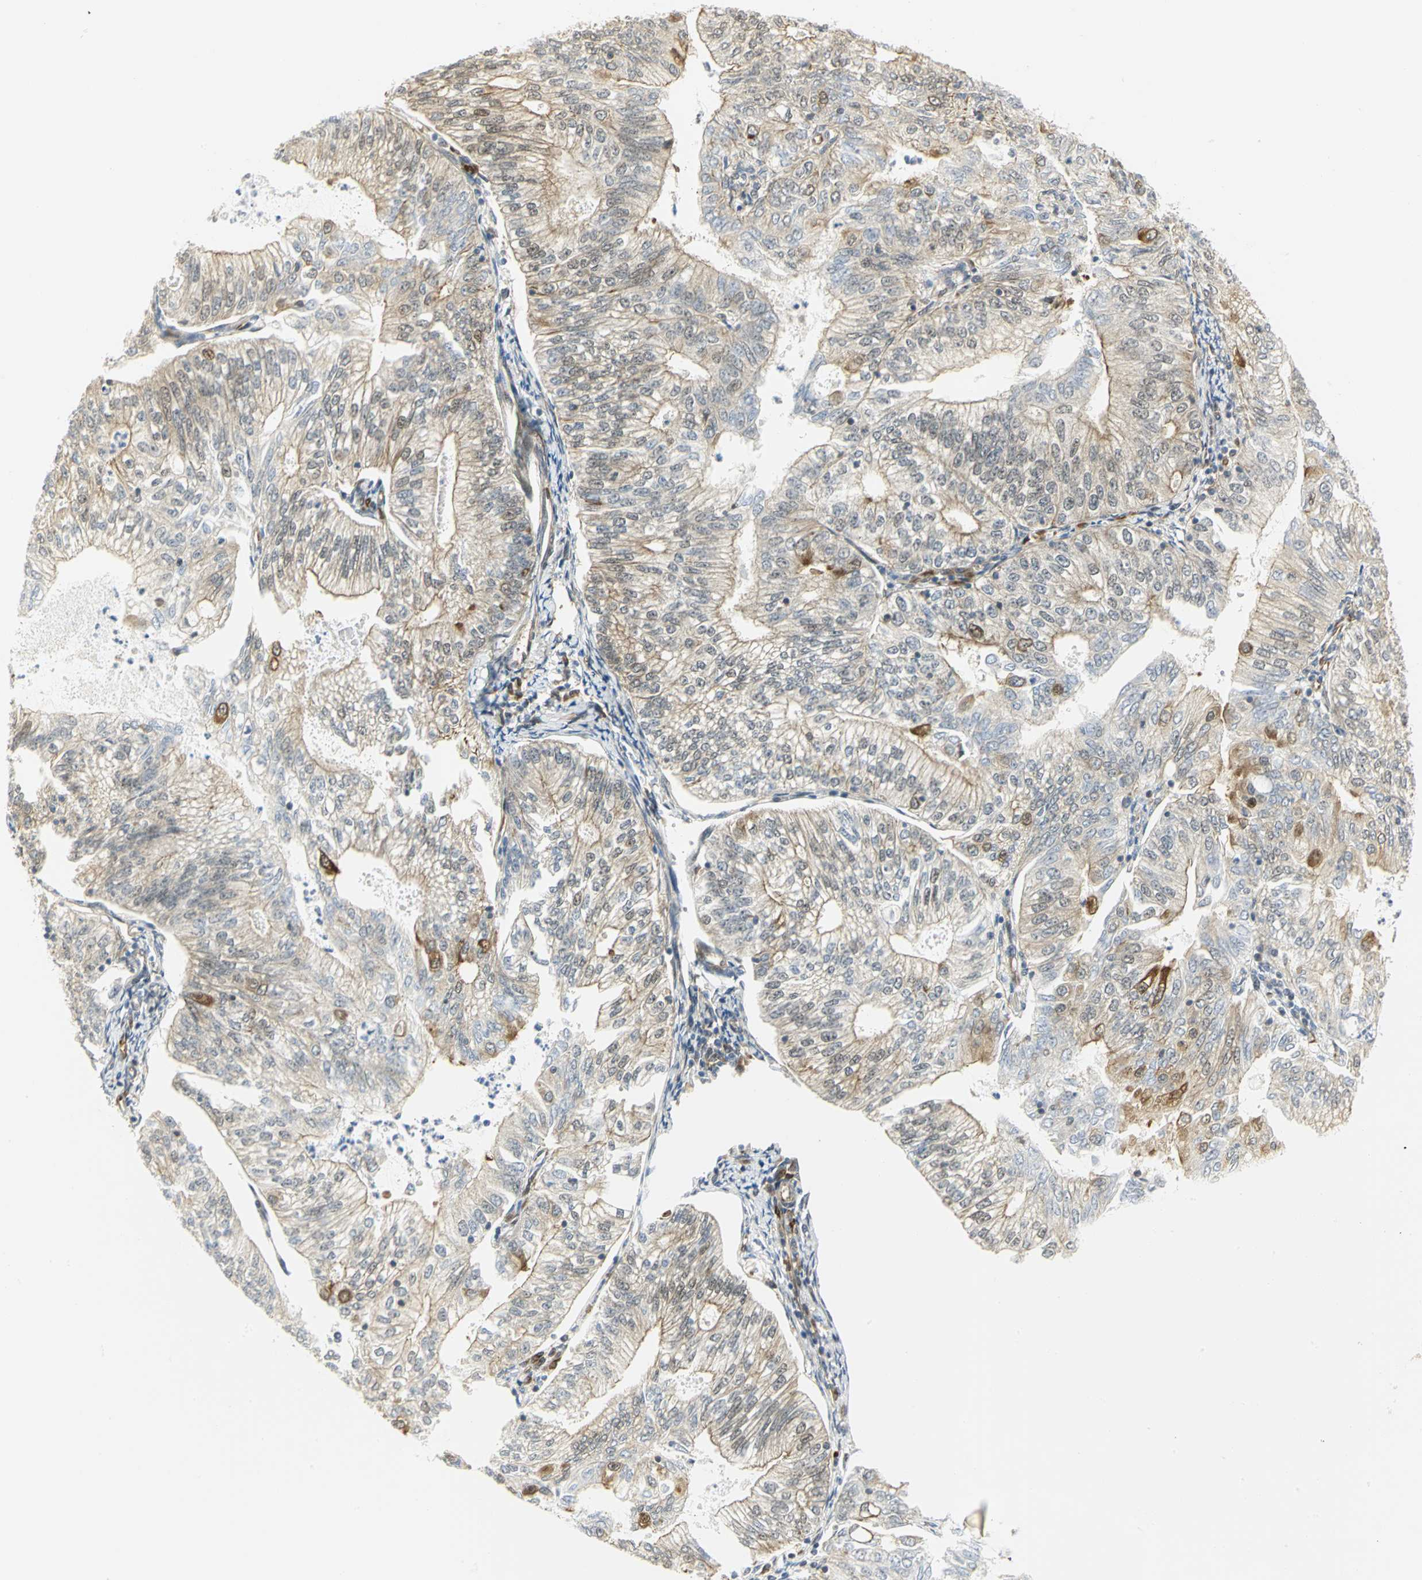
{"staining": {"intensity": "weak", "quantity": ">75%", "location": "cytoplasmic/membranous"}, "tissue": "endometrial cancer", "cell_type": "Tumor cells", "image_type": "cancer", "snomed": [{"axis": "morphology", "description": "Adenocarcinoma, NOS"}, {"axis": "topography", "description": "Endometrium"}], "caption": "Immunohistochemistry (DAB) staining of human adenocarcinoma (endometrial) demonstrates weak cytoplasmic/membranous protein staining in about >75% of tumor cells. (DAB (3,3'-diaminobenzidine) IHC with brightfield microscopy, high magnification).", "gene": "EEA1", "patient": {"sex": "female", "age": 69}}